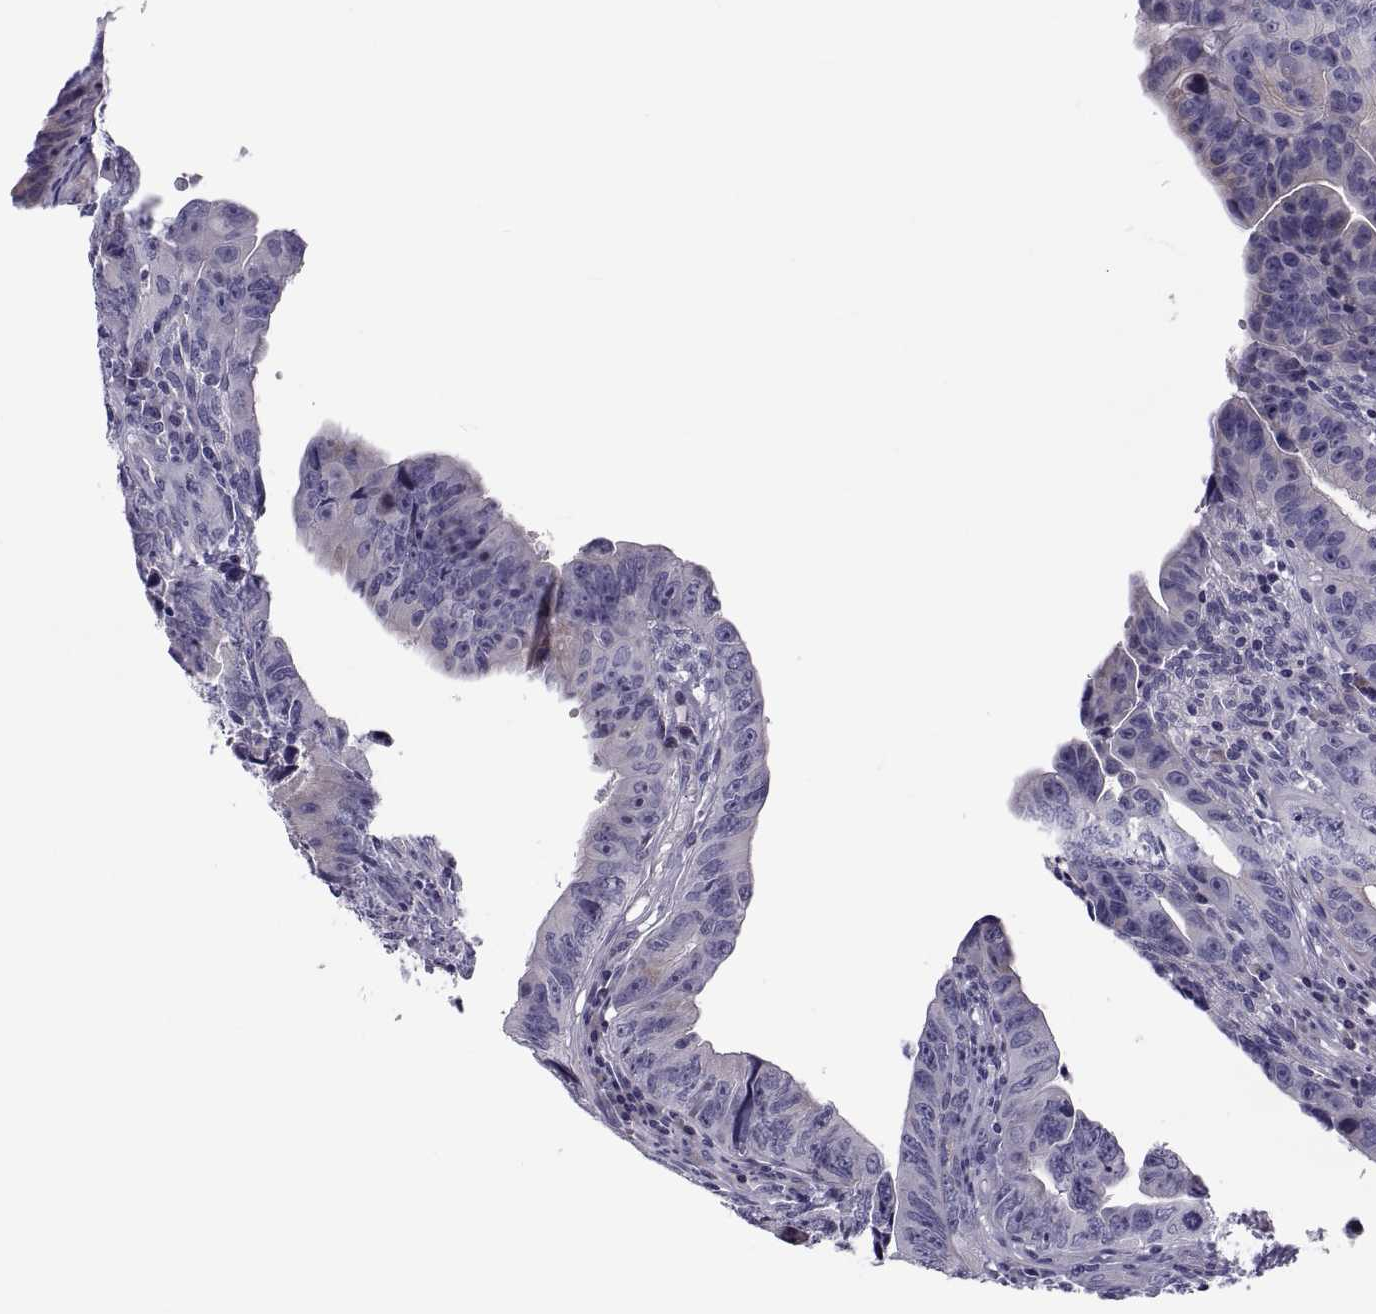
{"staining": {"intensity": "negative", "quantity": "none", "location": "none"}, "tissue": "colorectal cancer", "cell_type": "Tumor cells", "image_type": "cancer", "snomed": [{"axis": "morphology", "description": "Adenocarcinoma, NOS"}, {"axis": "topography", "description": "Colon"}], "caption": "IHC photomicrograph of human adenocarcinoma (colorectal) stained for a protein (brown), which shows no positivity in tumor cells.", "gene": "TMEM158", "patient": {"sex": "female", "age": 87}}